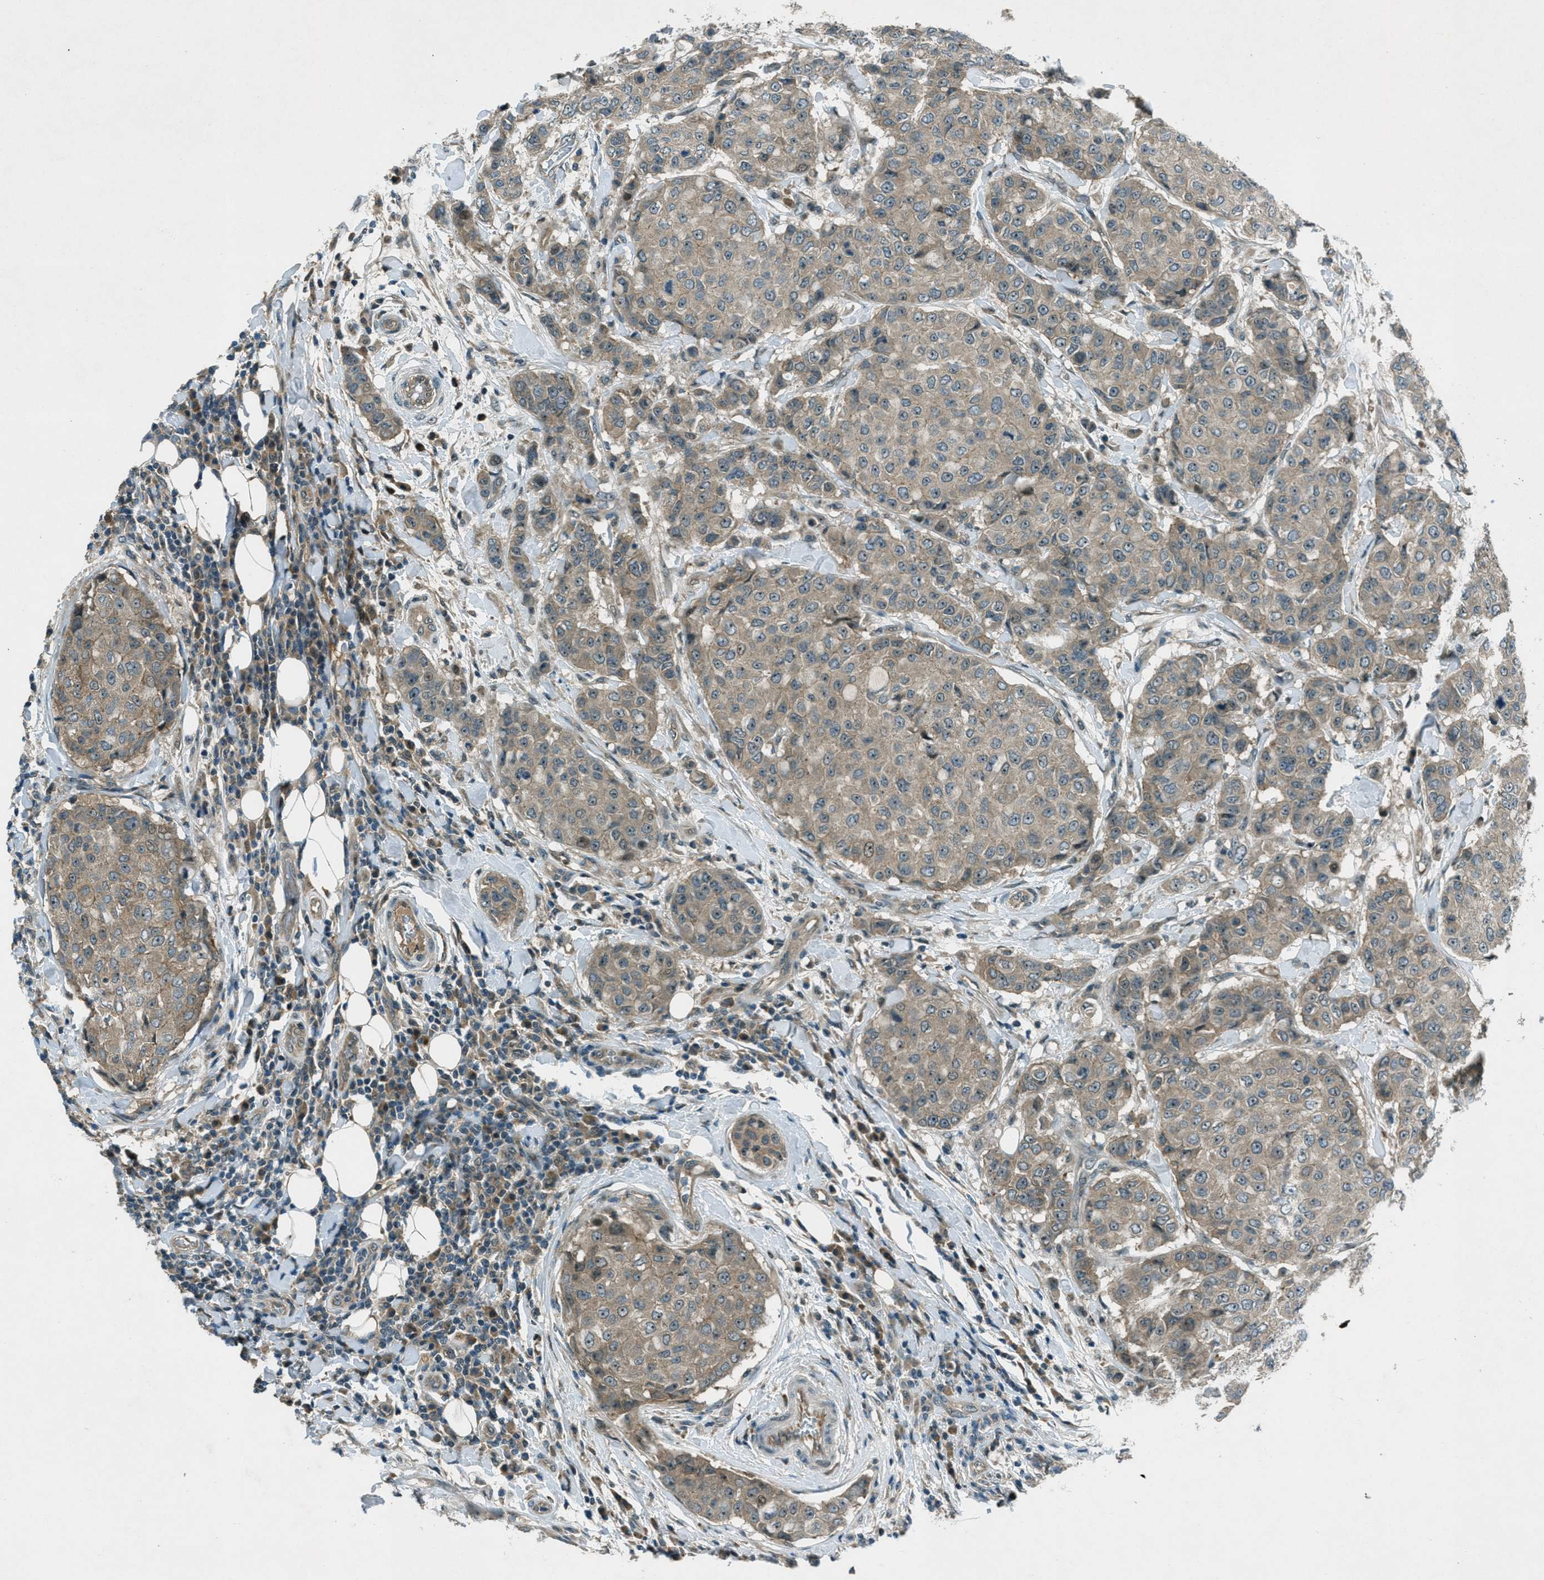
{"staining": {"intensity": "moderate", "quantity": ">75%", "location": "cytoplasmic/membranous"}, "tissue": "breast cancer", "cell_type": "Tumor cells", "image_type": "cancer", "snomed": [{"axis": "morphology", "description": "Duct carcinoma"}, {"axis": "topography", "description": "Breast"}], "caption": "An IHC photomicrograph of neoplastic tissue is shown. Protein staining in brown labels moderate cytoplasmic/membranous positivity in breast cancer within tumor cells. The staining was performed using DAB (3,3'-diaminobenzidine), with brown indicating positive protein expression. Nuclei are stained blue with hematoxylin.", "gene": "STK11", "patient": {"sex": "female", "age": 27}}